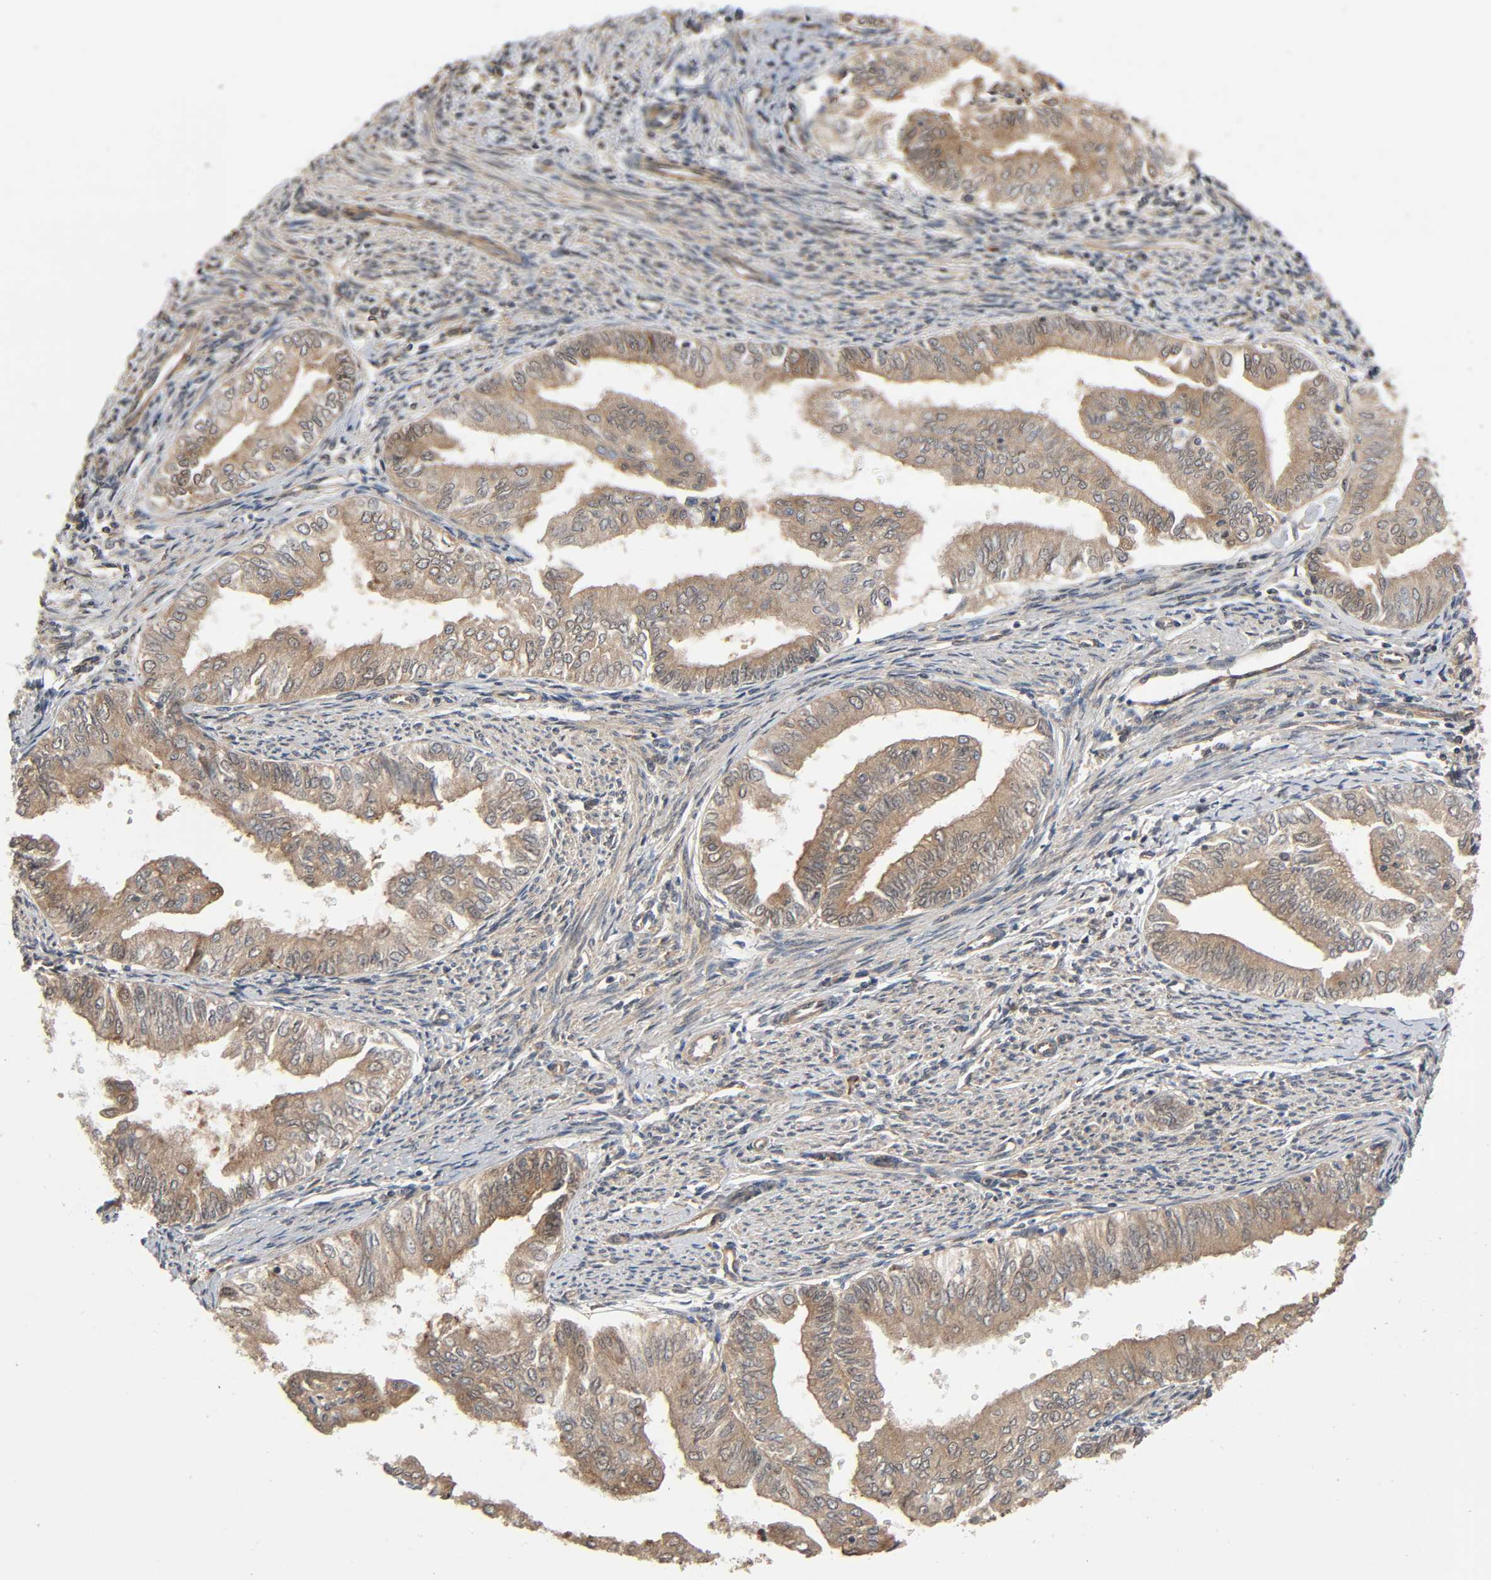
{"staining": {"intensity": "moderate", "quantity": ">75%", "location": "cytoplasmic/membranous"}, "tissue": "endometrial cancer", "cell_type": "Tumor cells", "image_type": "cancer", "snomed": [{"axis": "morphology", "description": "Adenocarcinoma, NOS"}, {"axis": "topography", "description": "Endometrium"}], "caption": "Brown immunohistochemical staining in human adenocarcinoma (endometrial) exhibits moderate cytoplasmic/membranous expression in about >75% of tumor cells.", "gene": "PPP2R1B", "patient": {"sex": "female", "age": 66}}